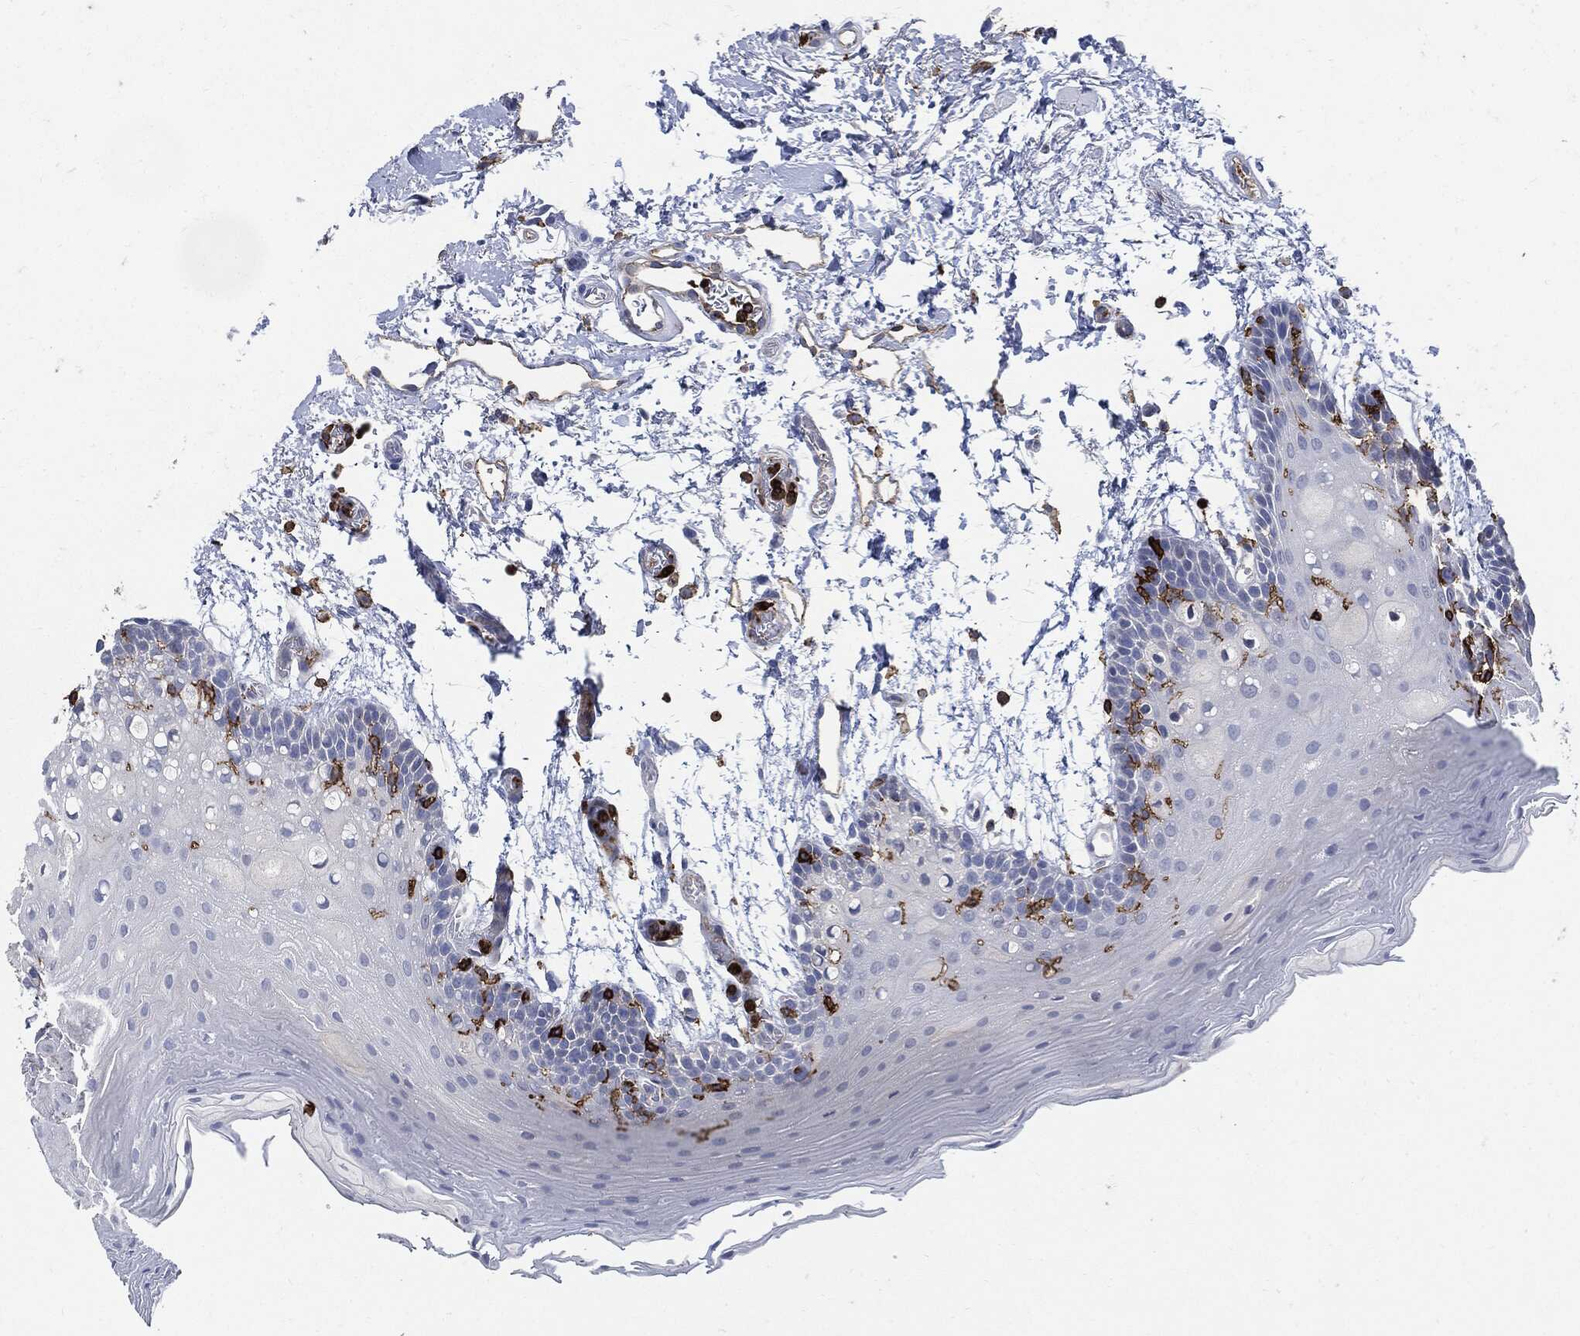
{"staining": {"intensity": "negative", "quantity": "none", "location": "none"}, "tissue": "oral mucosa", "cell_type": "Squamous epithelial cells", "image_type": "normal", "snomed": [{"axis": "morphology", "description": "Normal tissue, NOS"}, {"axis": "topography", "description": "Oral tissue"}], "caption": "This is a micrograph of immunohistochemistry (IHC) staining of unremarkable oral mucosa, which shows no positivity in squamous epithelial cells. (Brightfield microscopy of DAB (3,3'-diaminobenzidine) immunohistochemistry at high magnification).", "gene": "PTPRC", "patient": {"sex": "male", "age": 62}}